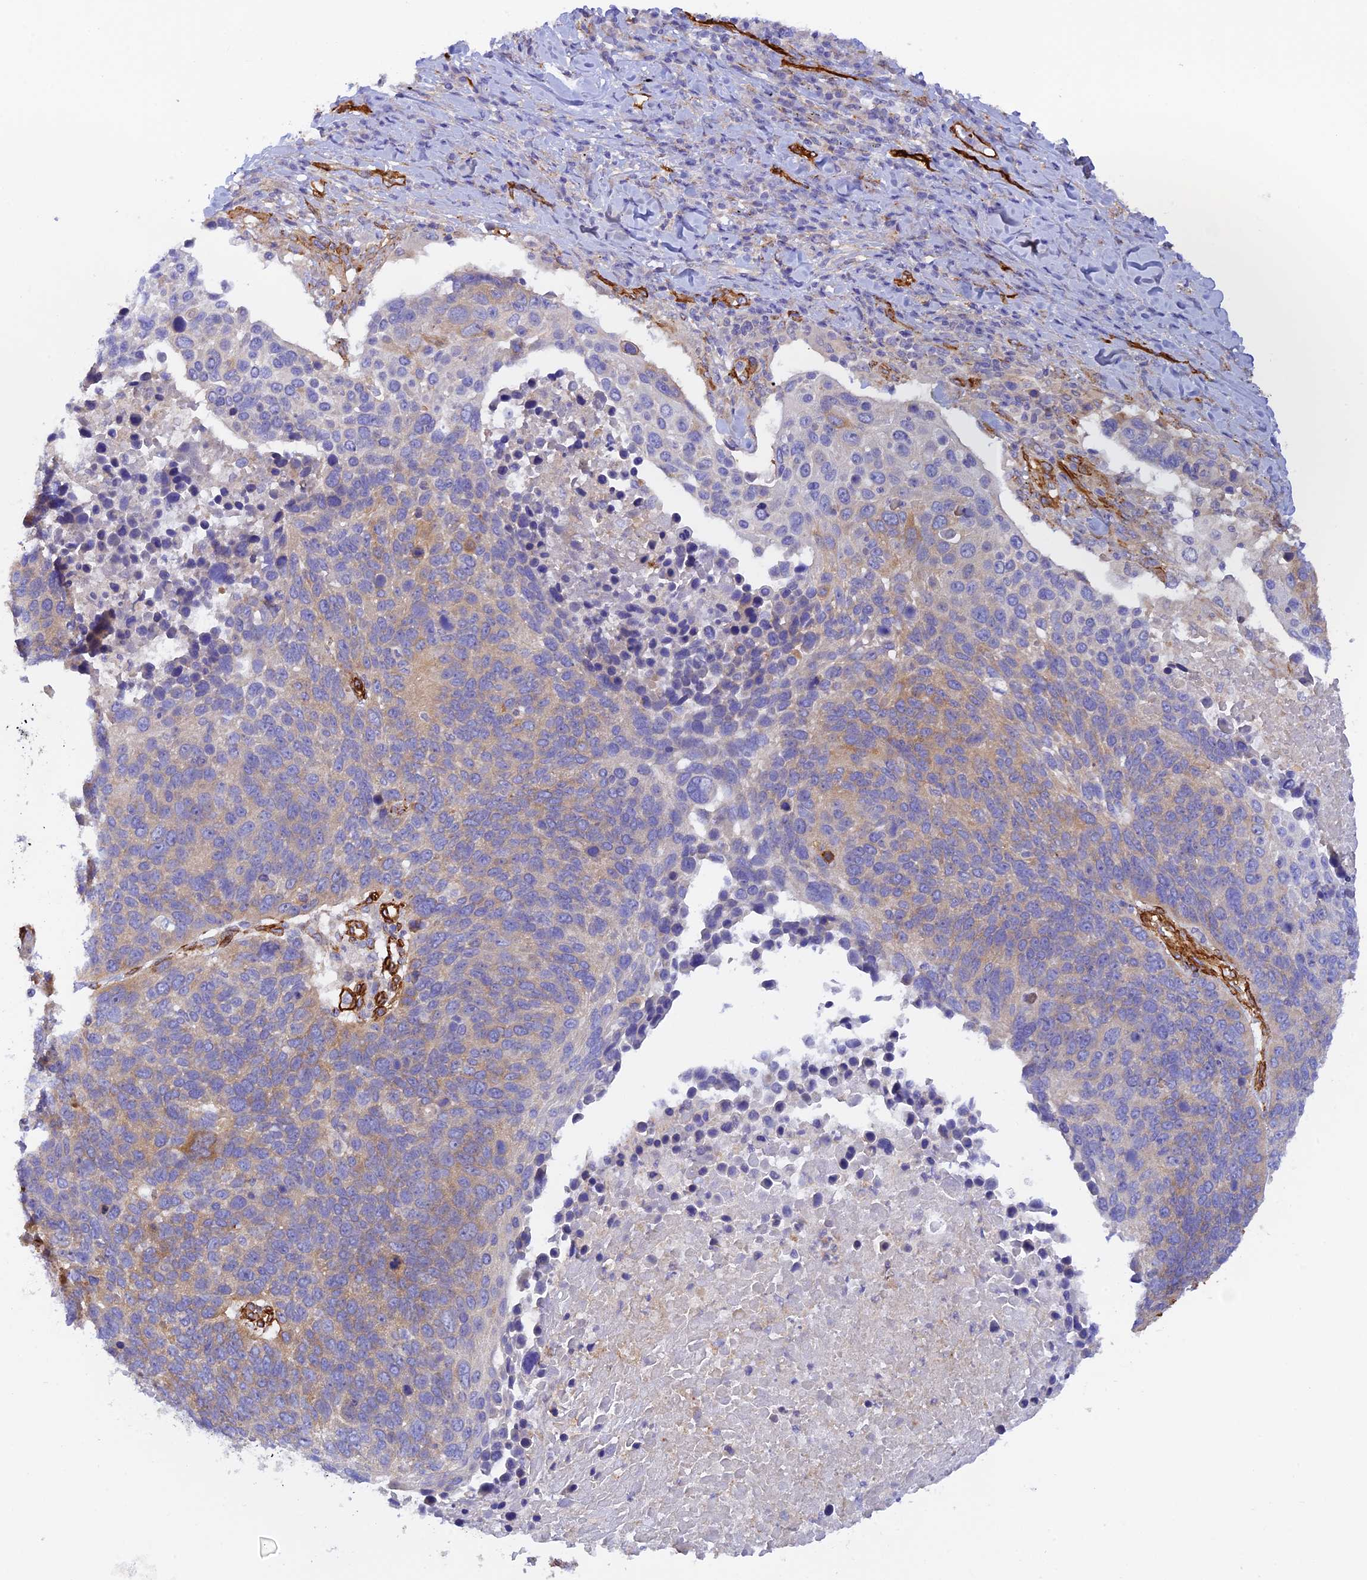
{"staining": {"intensity": "moderate", "quantity": "25%-75%", "location": "cytoplasmic/membranous"}, "tissue": "lung cancer", "cell_type": "Tumor cells", "image_type": "cancer", "snomed": [{"axis": "morphology", "description": "Normal tissue, NOS"}, {"axis": "morphology", "description": "Squamous cell carcinoma, NOS"}, {"axis": "topography", "description": "Lymph node"}, {"axis": "topography", "description": "Lung"}], "caption": "Protein staining by immunohistochemistry (IHC) demonstrates moderate cytoplasmic/membranous positivity in about 25%-75% of tumor cells in squamous cell carcinoma (lung).", "gene": "MYO9A", "patient": {"sex": "male", "age": 66}}